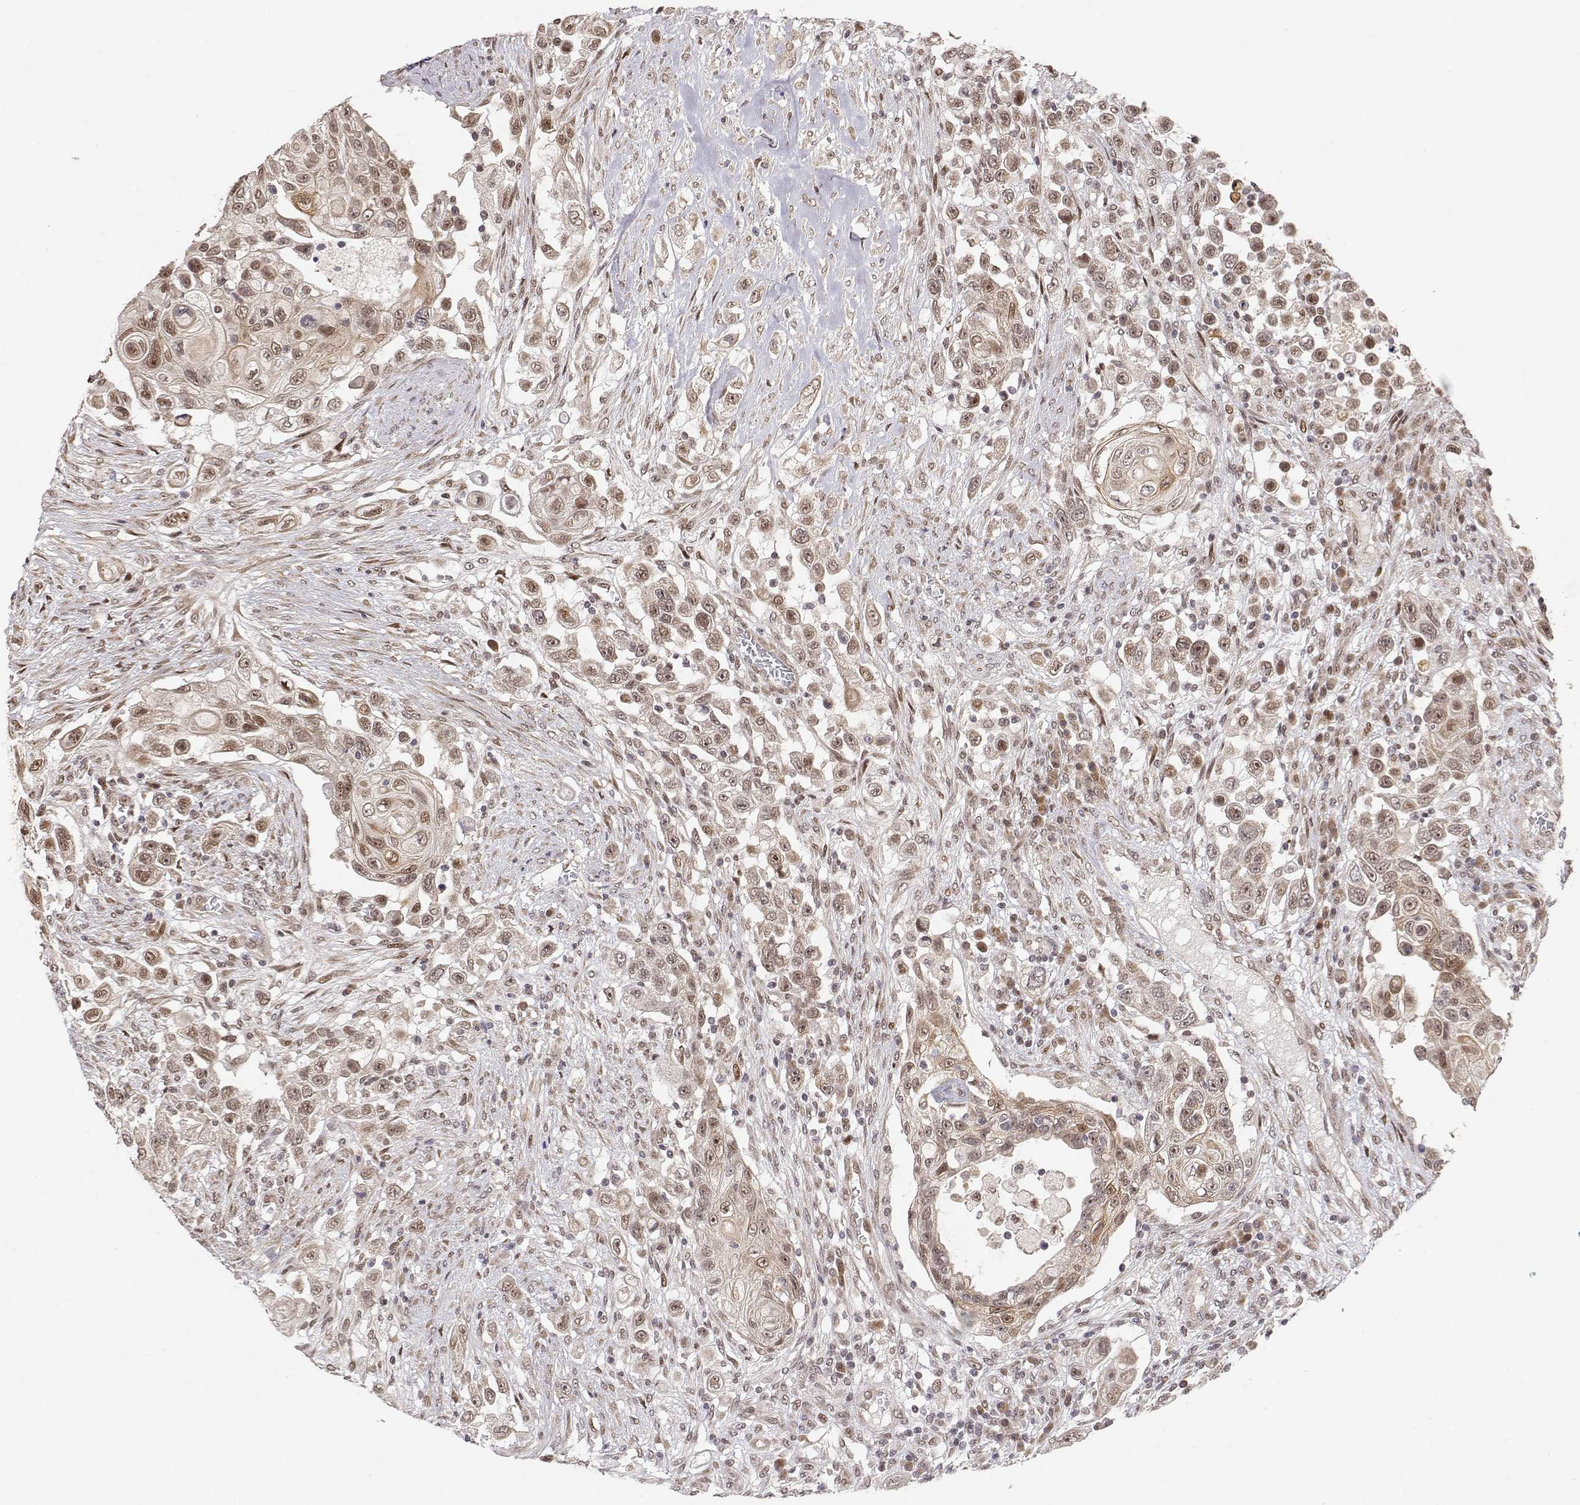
{"staining": {"intensity": "moderate", "quantity": "<25%", "location": "nuclear"}, "tissue": "urothelial cancer", "cell_type": "Tumor cells", "image_type": "cancer", "snomed": [{"axis": "morphology", "description": "Urothelial carcinoma, High grade"}, {"axis": "topography", "description": "Urinary bladder"}], "caption": "Urothelial carcinoma (high-grade) stained for a protein (brown) exhibits moderate nuclear positive positivity in approximately <25% of tumor cells.", "gene": "BRCA1", "patient": {"sex": "female", "age": 56}}